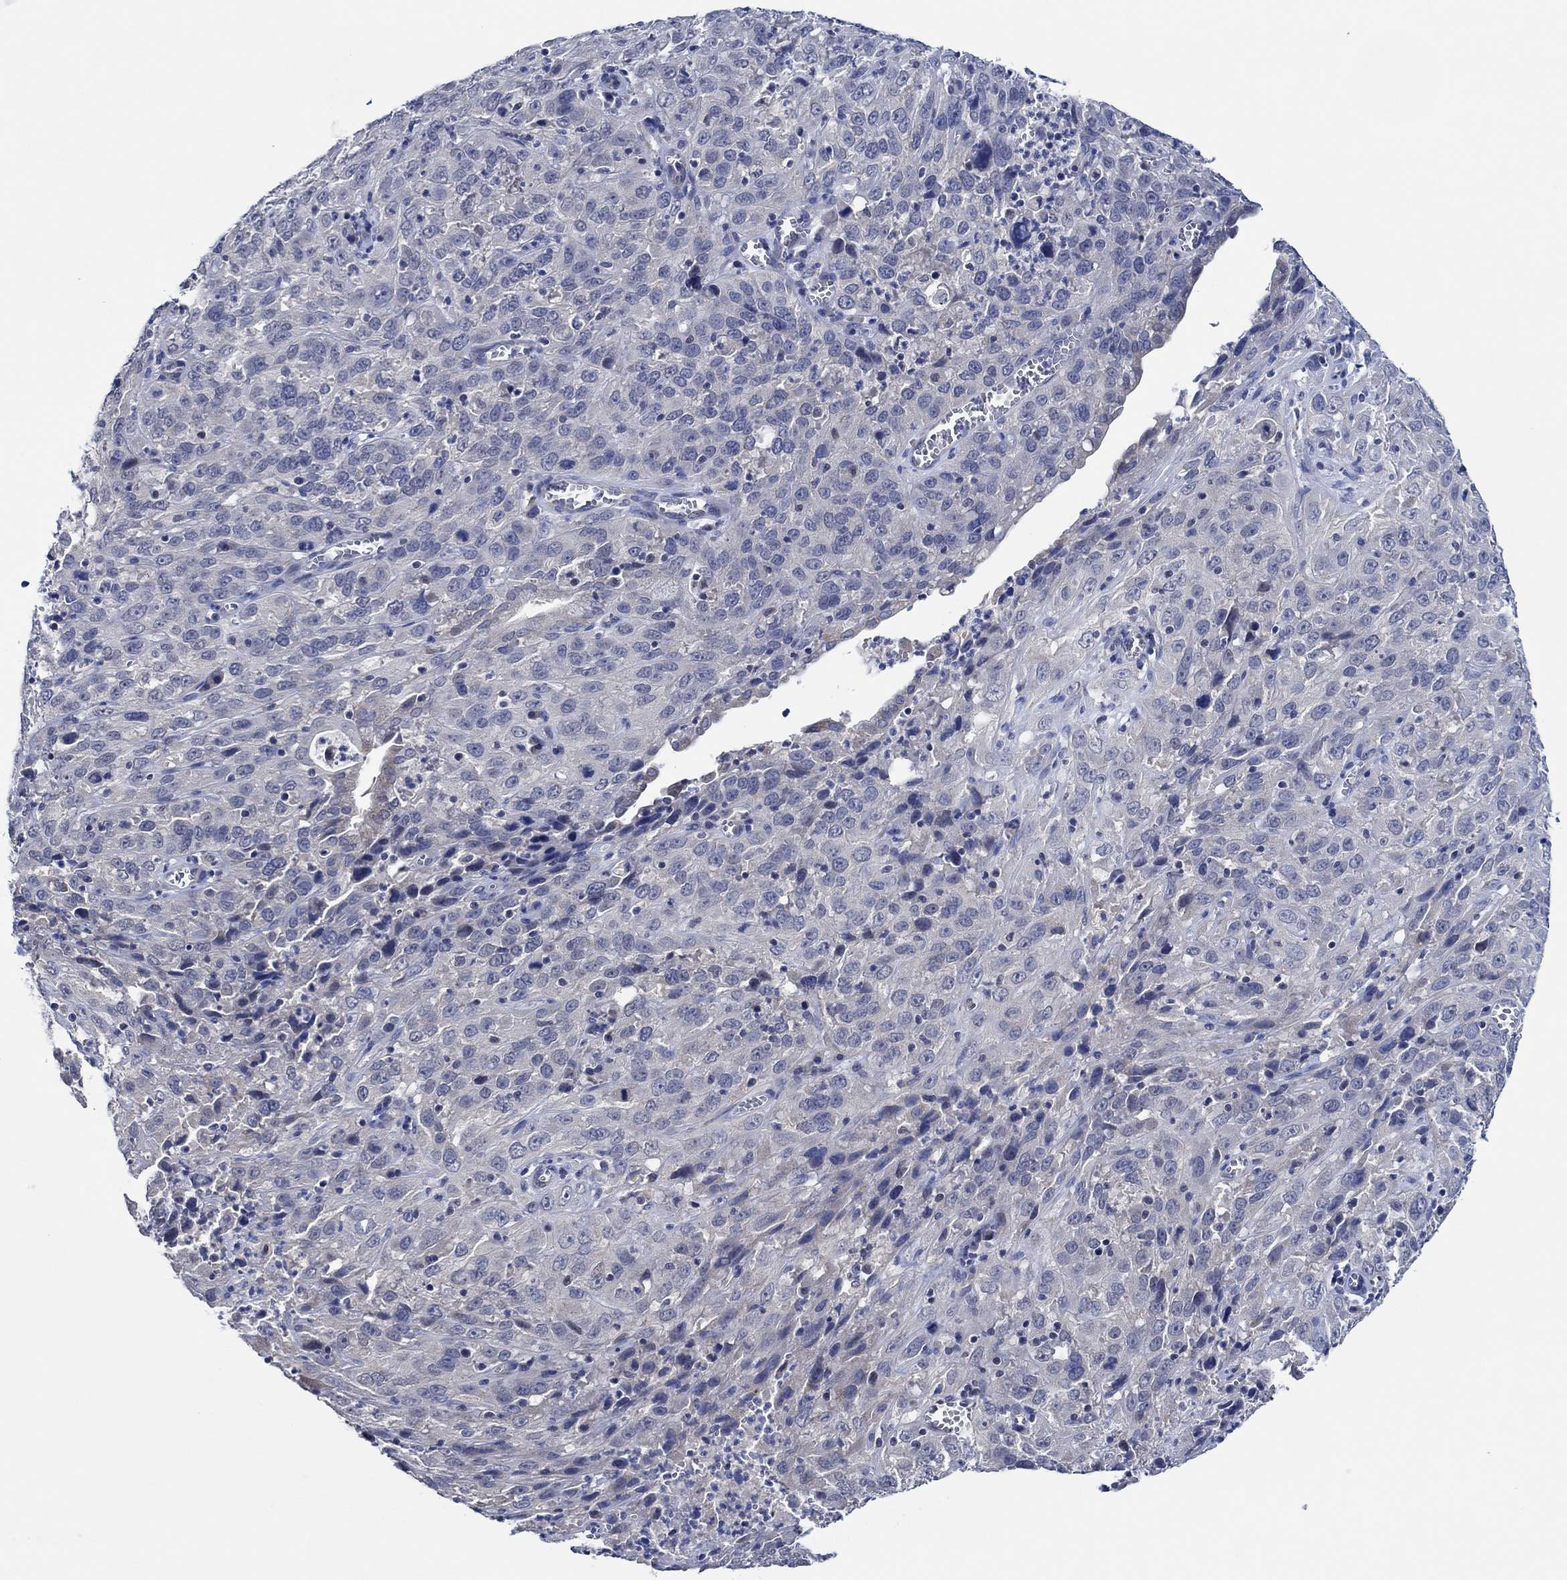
{"staining": {"intensity": "negative", "quantity": "none", "location": "none"}, "tissue": "cervical cancer", "cell_type": "Tumor cells", "image_type": "cancer", "snomed": [{"axis": "morphology", "description": "Squamous cell carcinoma, NOS"}, {"axis": "topography", "description": "Cervix"}], "caption": "This is an IHC photomicrograph of cervical cancer (squamous cell carcinoma). There is no positivity in tumor cells.", "gene": "PRRT3", "patient": {"sex": "female", "age": 32}}